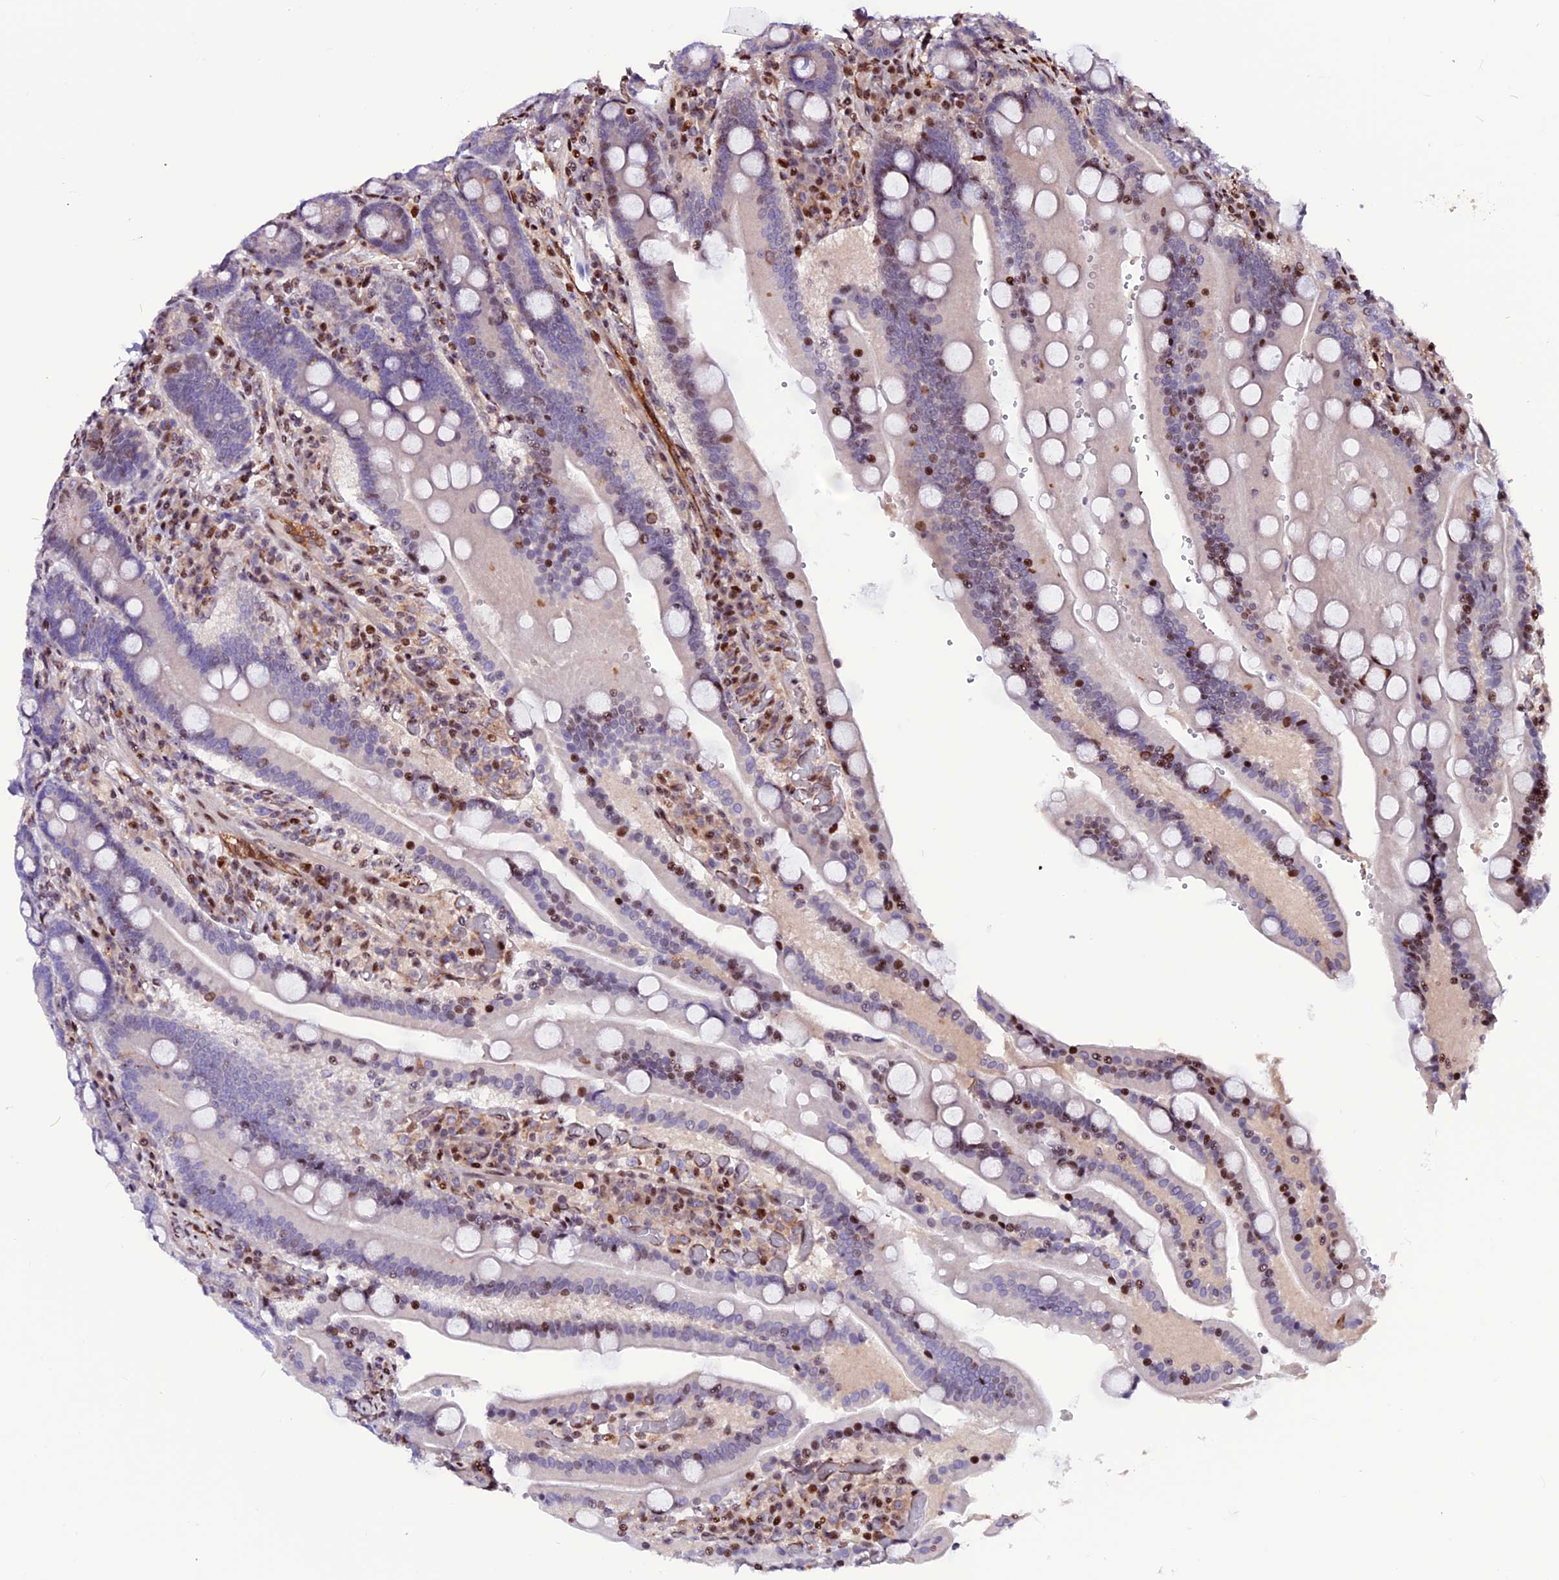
{"staining": {"intensity": "moderate", "quantity": "<25%", "location": "nuclear"}, "tissue": "duodenum", "cell_type": "Glandular cells", "image_type": "normal", "snomed": [{"axis": "morphology", "description": "Normal tissue, NOS"}, {"axis": "topography", "description": "Duodenum"}], "caption": "Glandular cells reveal low levels of moderate nuclear expression in about <25% of cells in normal human duodenum.", "gene": "RINL", "patient": {"sex": "female", "age": 62}}